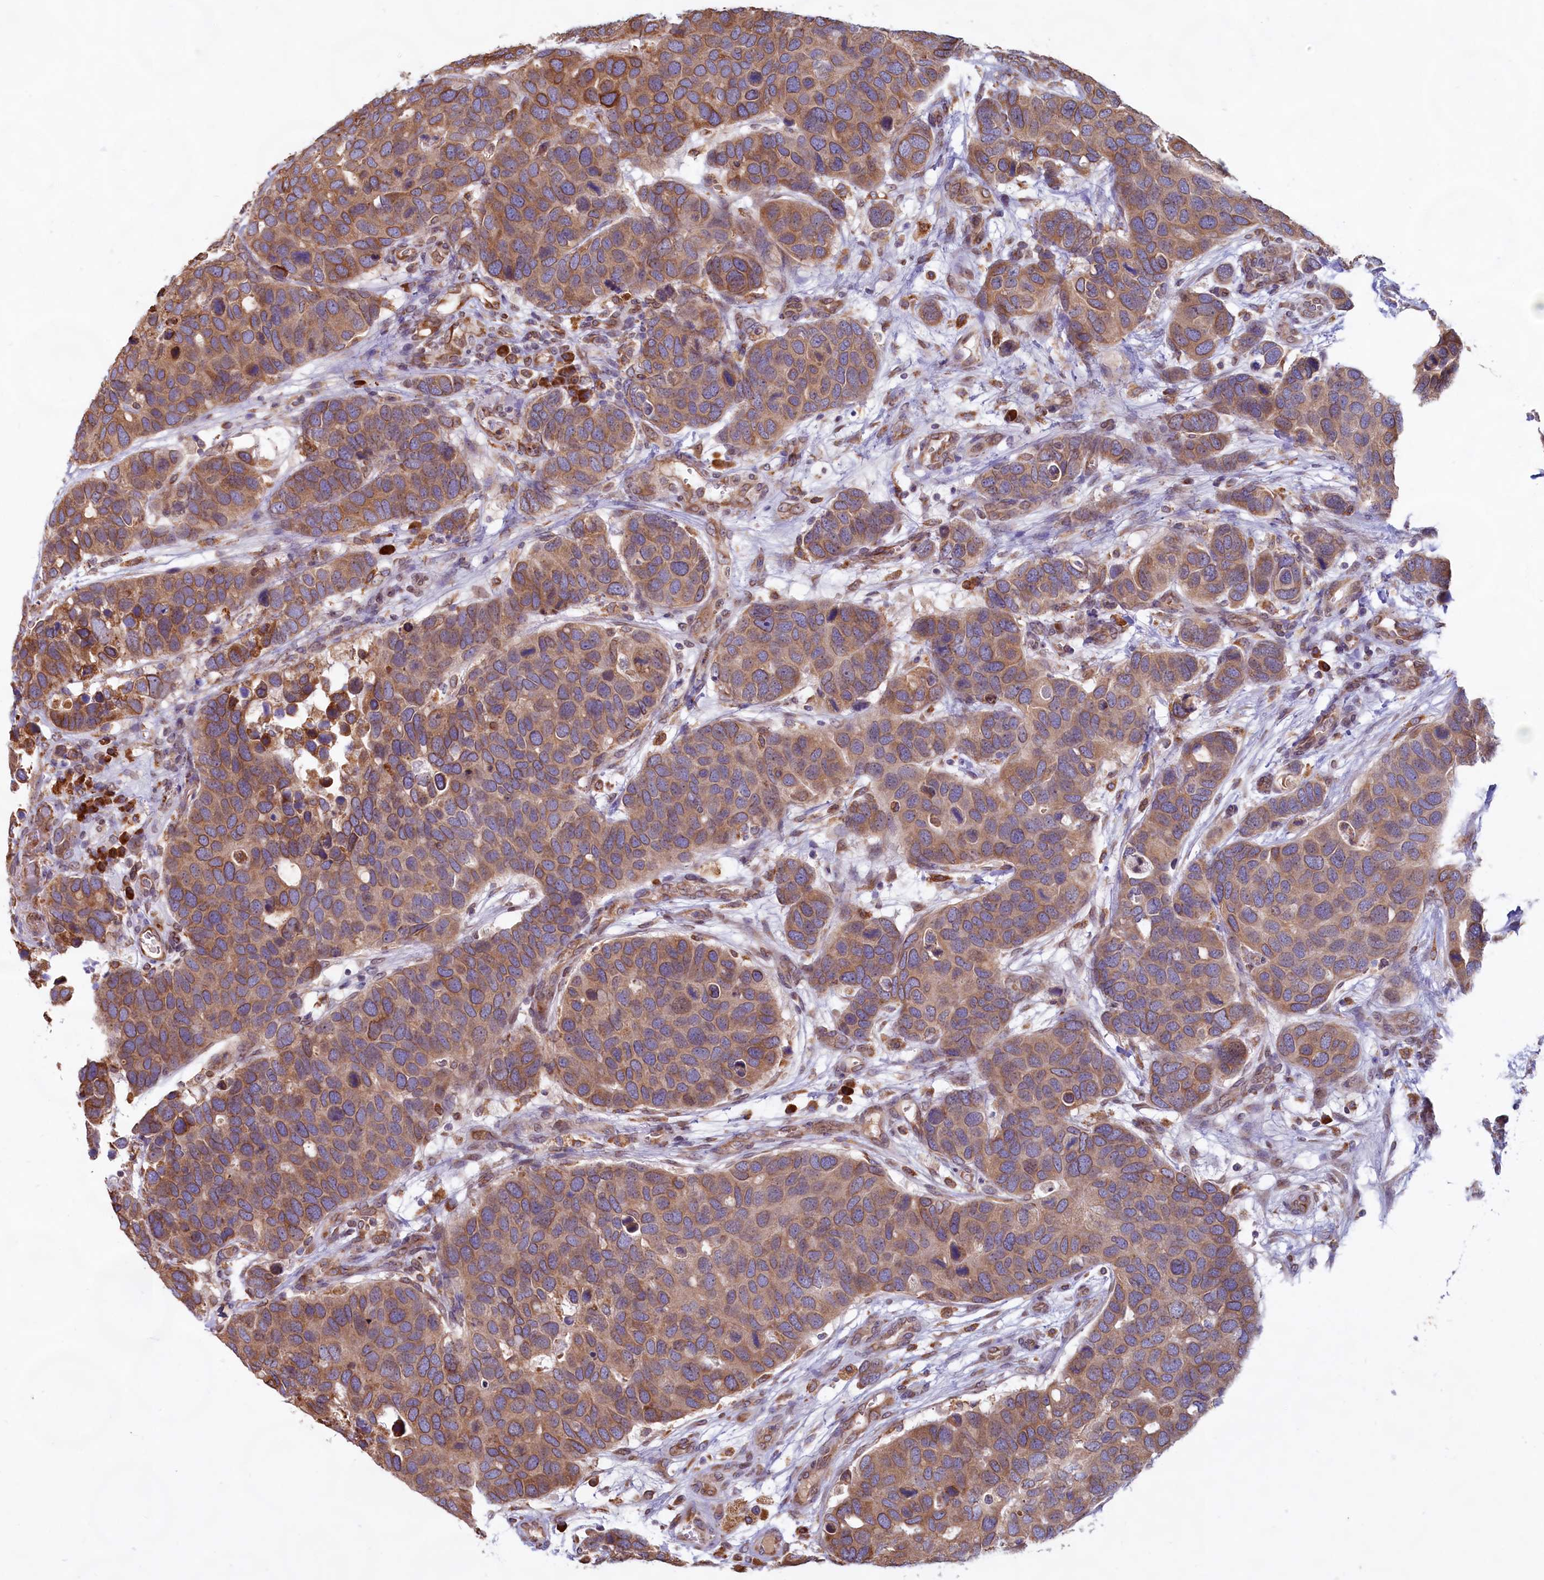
{"staining": {"intensity": "moderate", "quantity": ">75%", "location": "cytoplasmic/membranous"}, "tissue": "breast cancer", "cell_type": "Tumor cells", "image_type": "cancer", "snomed": [{"axis": "morphology", "description": "Duct carcinoma"}, {"axis": "topography", "description": "Breast"}], "caption": "Breast cancer (infiltrating ductal carcinoma) tissue exhibits moderate cytoplasmic/membranous staining in approximately >75% of tumor cells, visualized by immunohistochemistry.", "gene": "TBC1D19", "patient": {"sex": "female", "age": 83}}